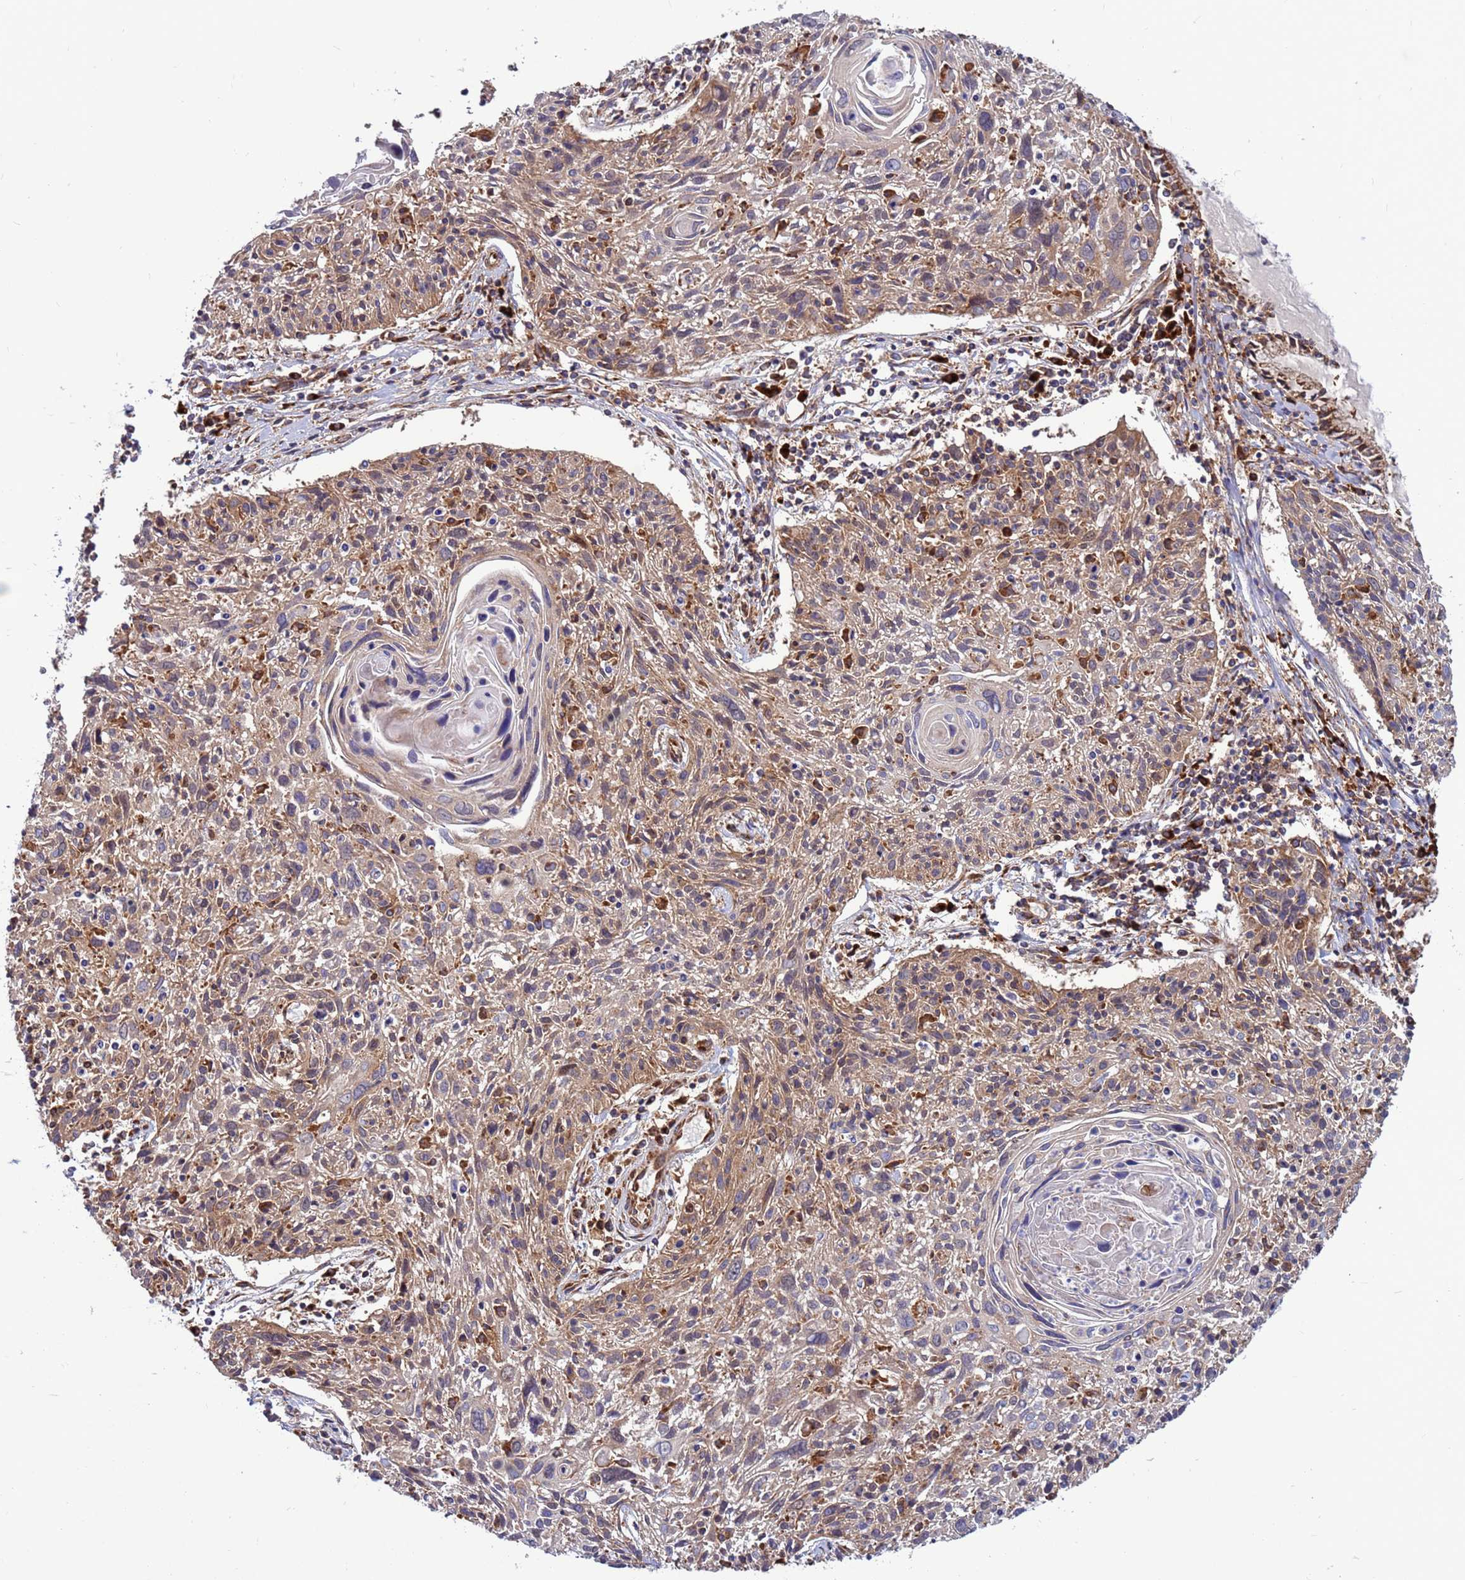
{"staining": {"intensity": "moderate", "quantity": "25%-75%", "location": "cytoplasmic/membranous"}, "tissue": "cervical cancer", "cell_type": "Tumor cells", "image_type": "cancer", "snomed": [{"axis": "morphology", "description": "Squamous cell carcinoma, NOS"}, {"axis": "topography", "description": "Cervix"}], "caption": "Cervical cancer (squamous cell carcinoma) stained with DAB (3,3'-diaminobenzidine) immunohistochemistry displays medium levels of moderate cytoplasmic/membranous staining in approximately 25%-75% of tumor cells.", "gene": "ZC3HAV1", "patient": {"sex": "female", "age": 51}}